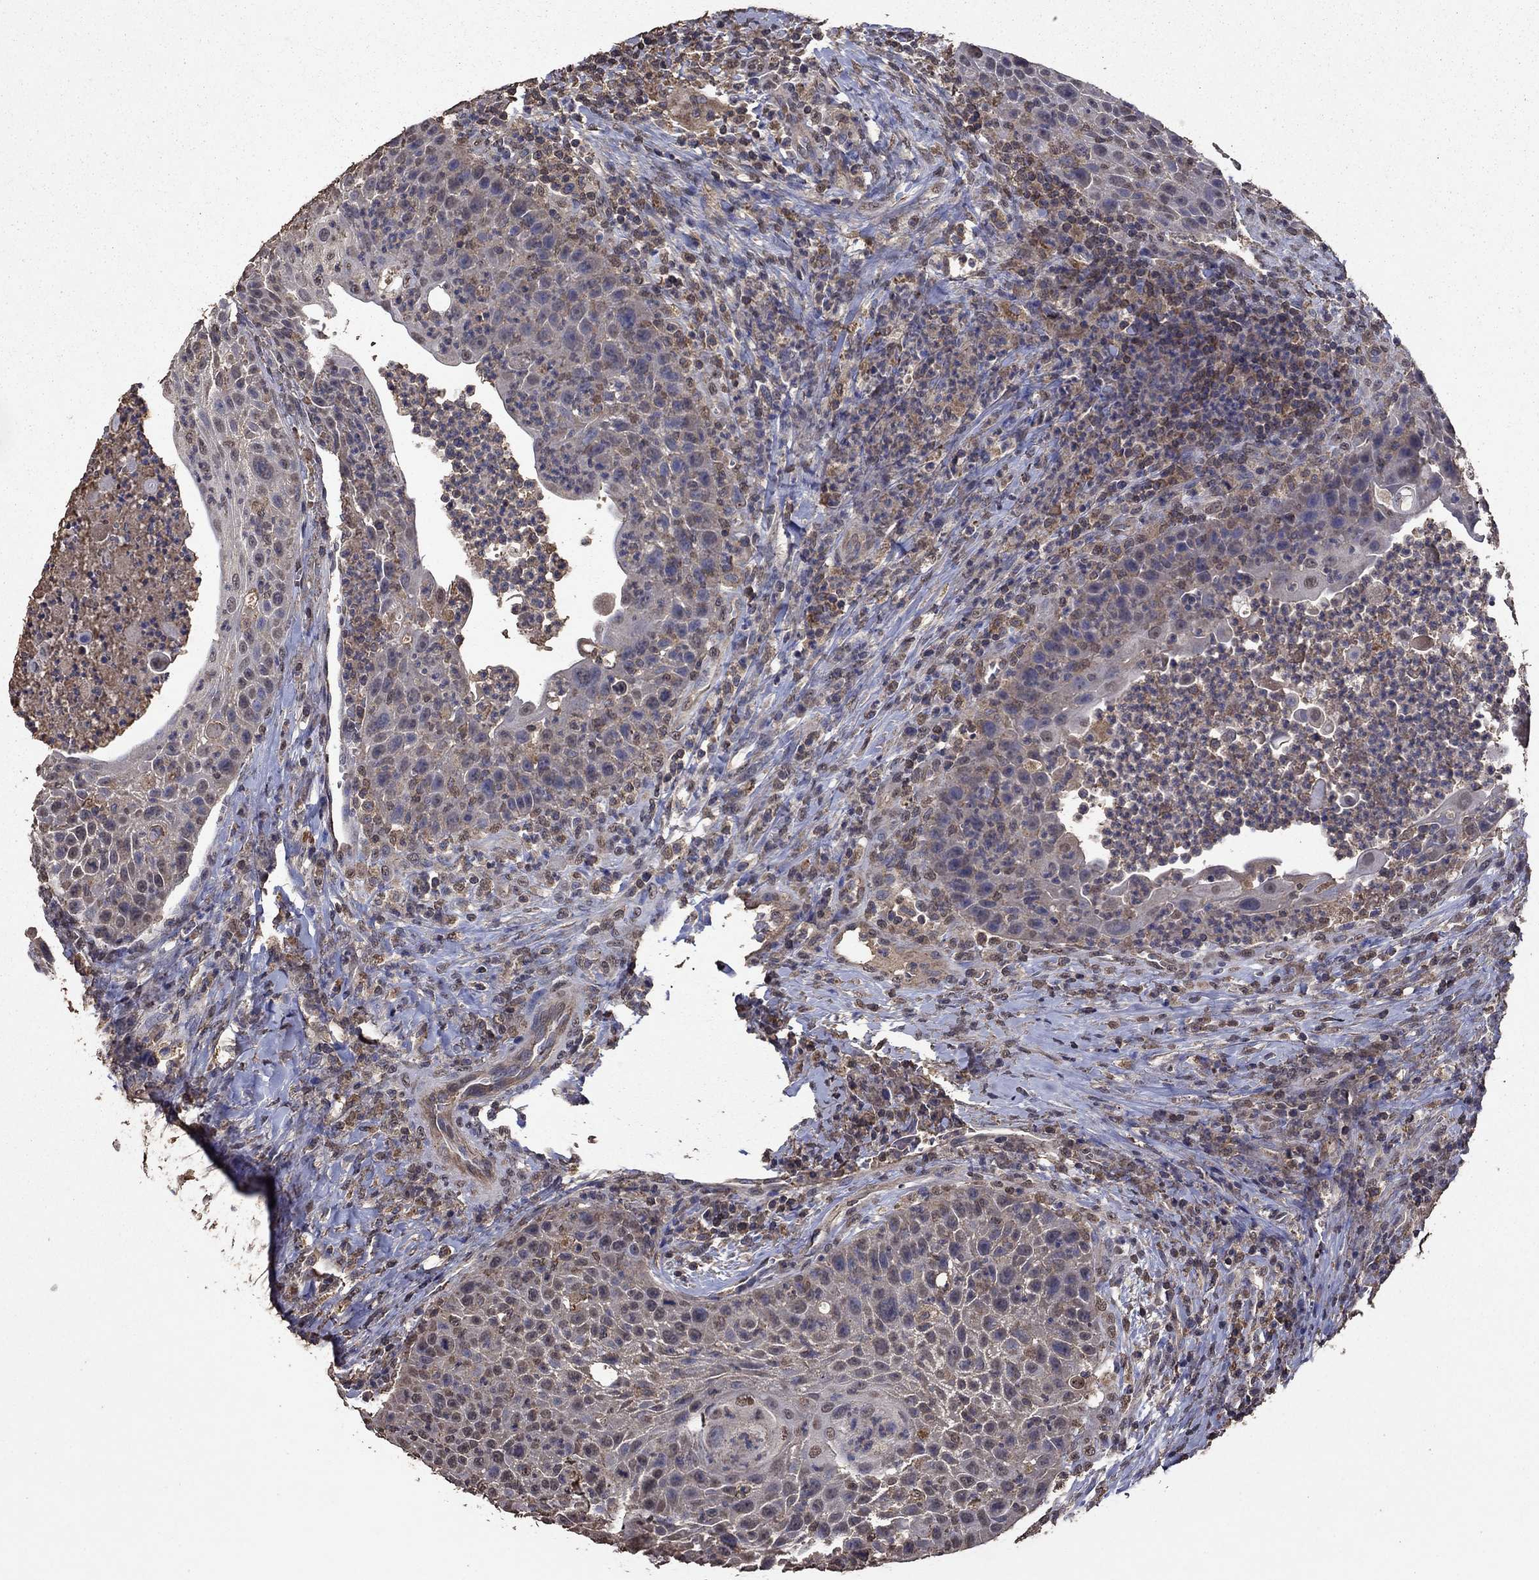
{"staining": {"intensity": "negative", "quantity": "none", "location": "none"}, "tissue": "head and neck cancer", "cell_type": "Tumor cells", "image_type": "cancer", "snomed": [{"axis": "morphology", "description": "Squamous cell carcinoma, NOS"}, {"axis": "topography", "description": "Head-Neck"}], "caption": "High power microscopy image of an IHC image of head and neck squamous cell carcinoma, revealing no significant expression in tumor cells.", "gene": "SERPINA5", "patient": {"sex": "male", "age": 69}}